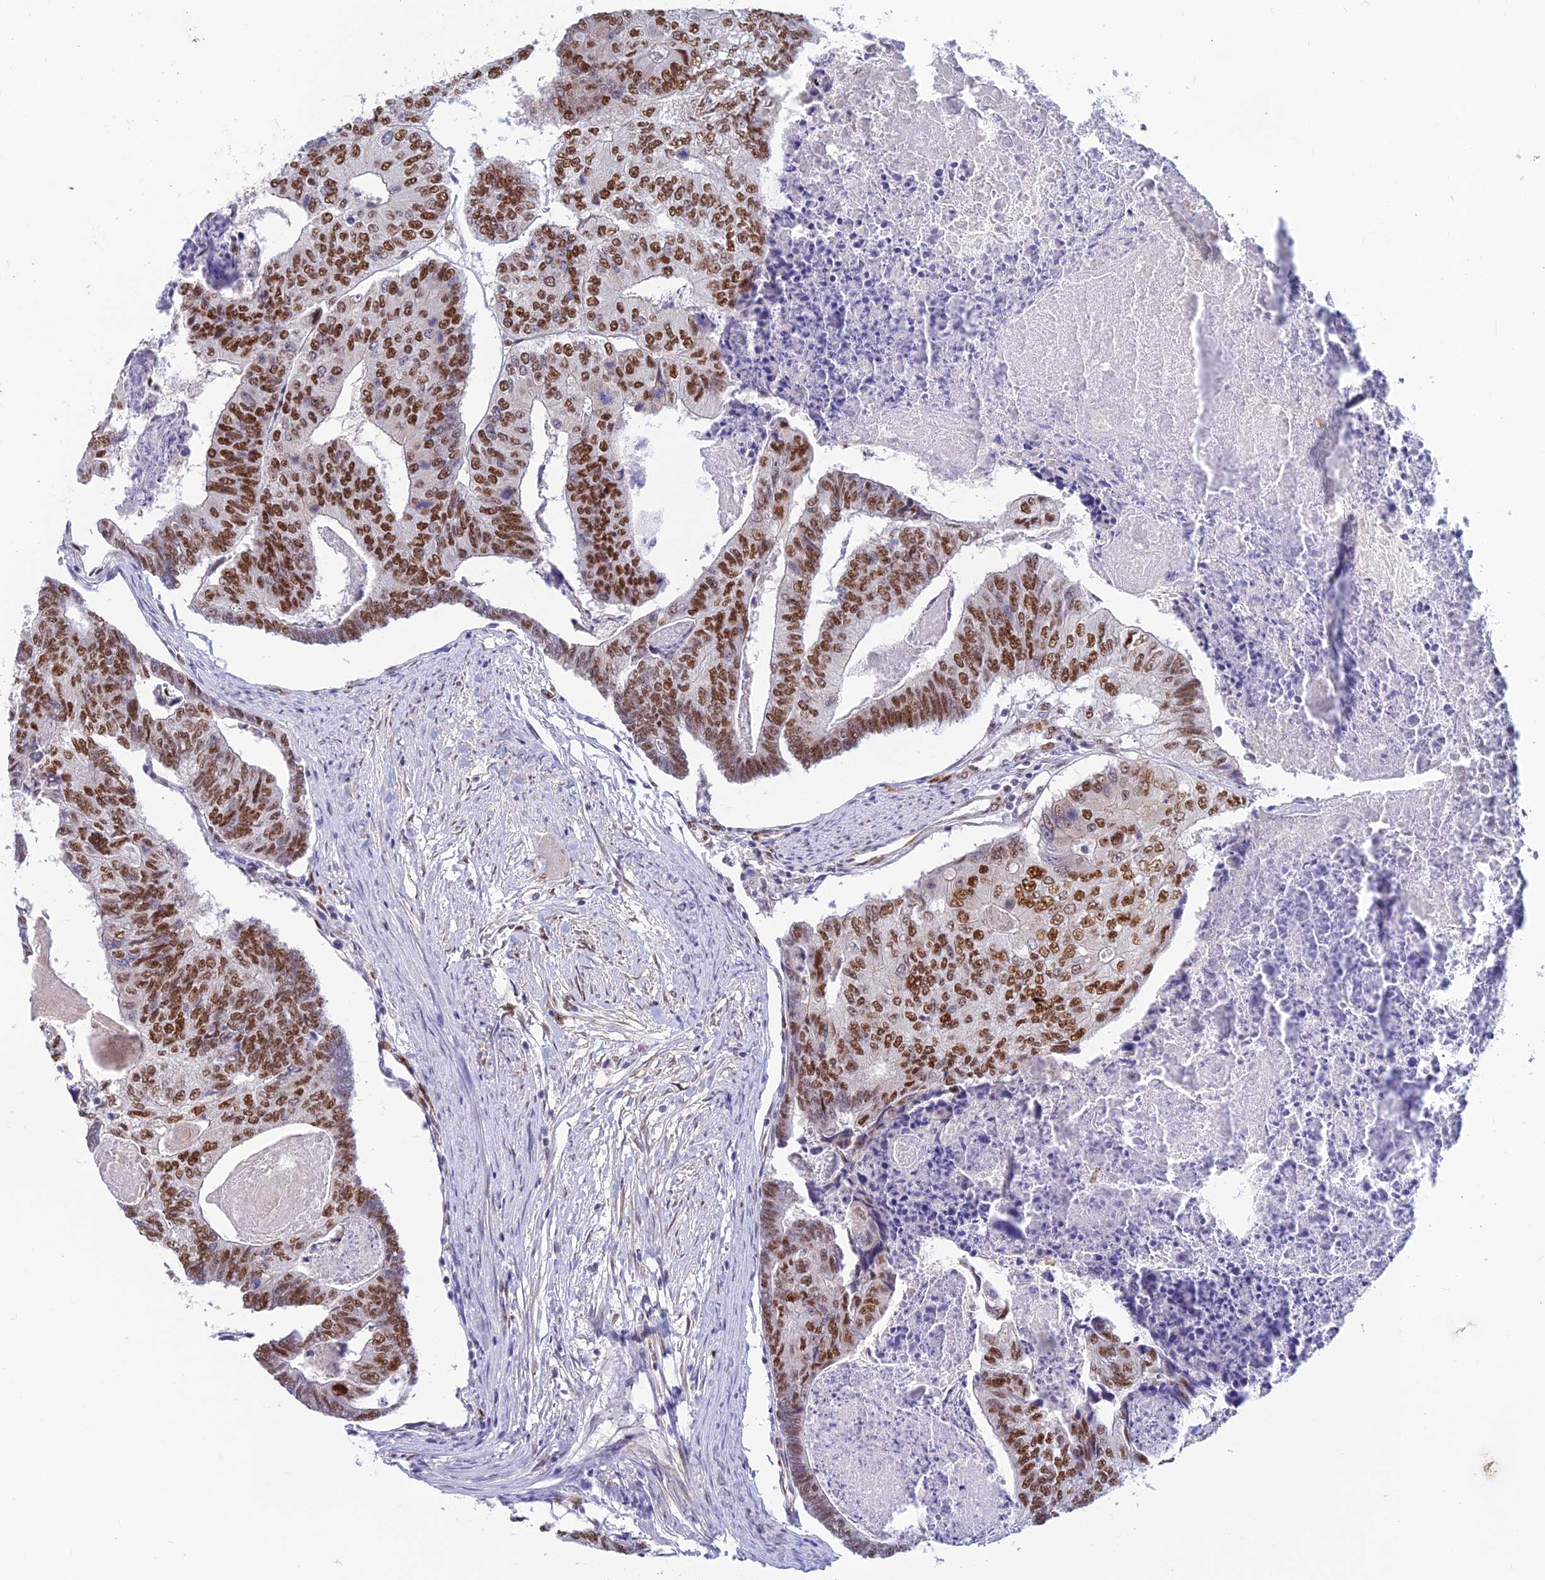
{"staining": {"intensity": "strong", "quantity": "25%-75%", "location": "nuclear"}, "tissue": "colorectal cancer", "cell_type": "Tumor cells", "image_type": "cancer", "snomed": [{"axis": "morphology", "description": "Adenocarcinoma, NOS"}, {"axis": "topography", "description": "Colon"}], "caption": "Strong nuclear staining is identified in approximately 25%-75% of tumor cells in colorectal cancer.", "gene": "CLK4", "patient": {"sex": "female", "age": 67}}